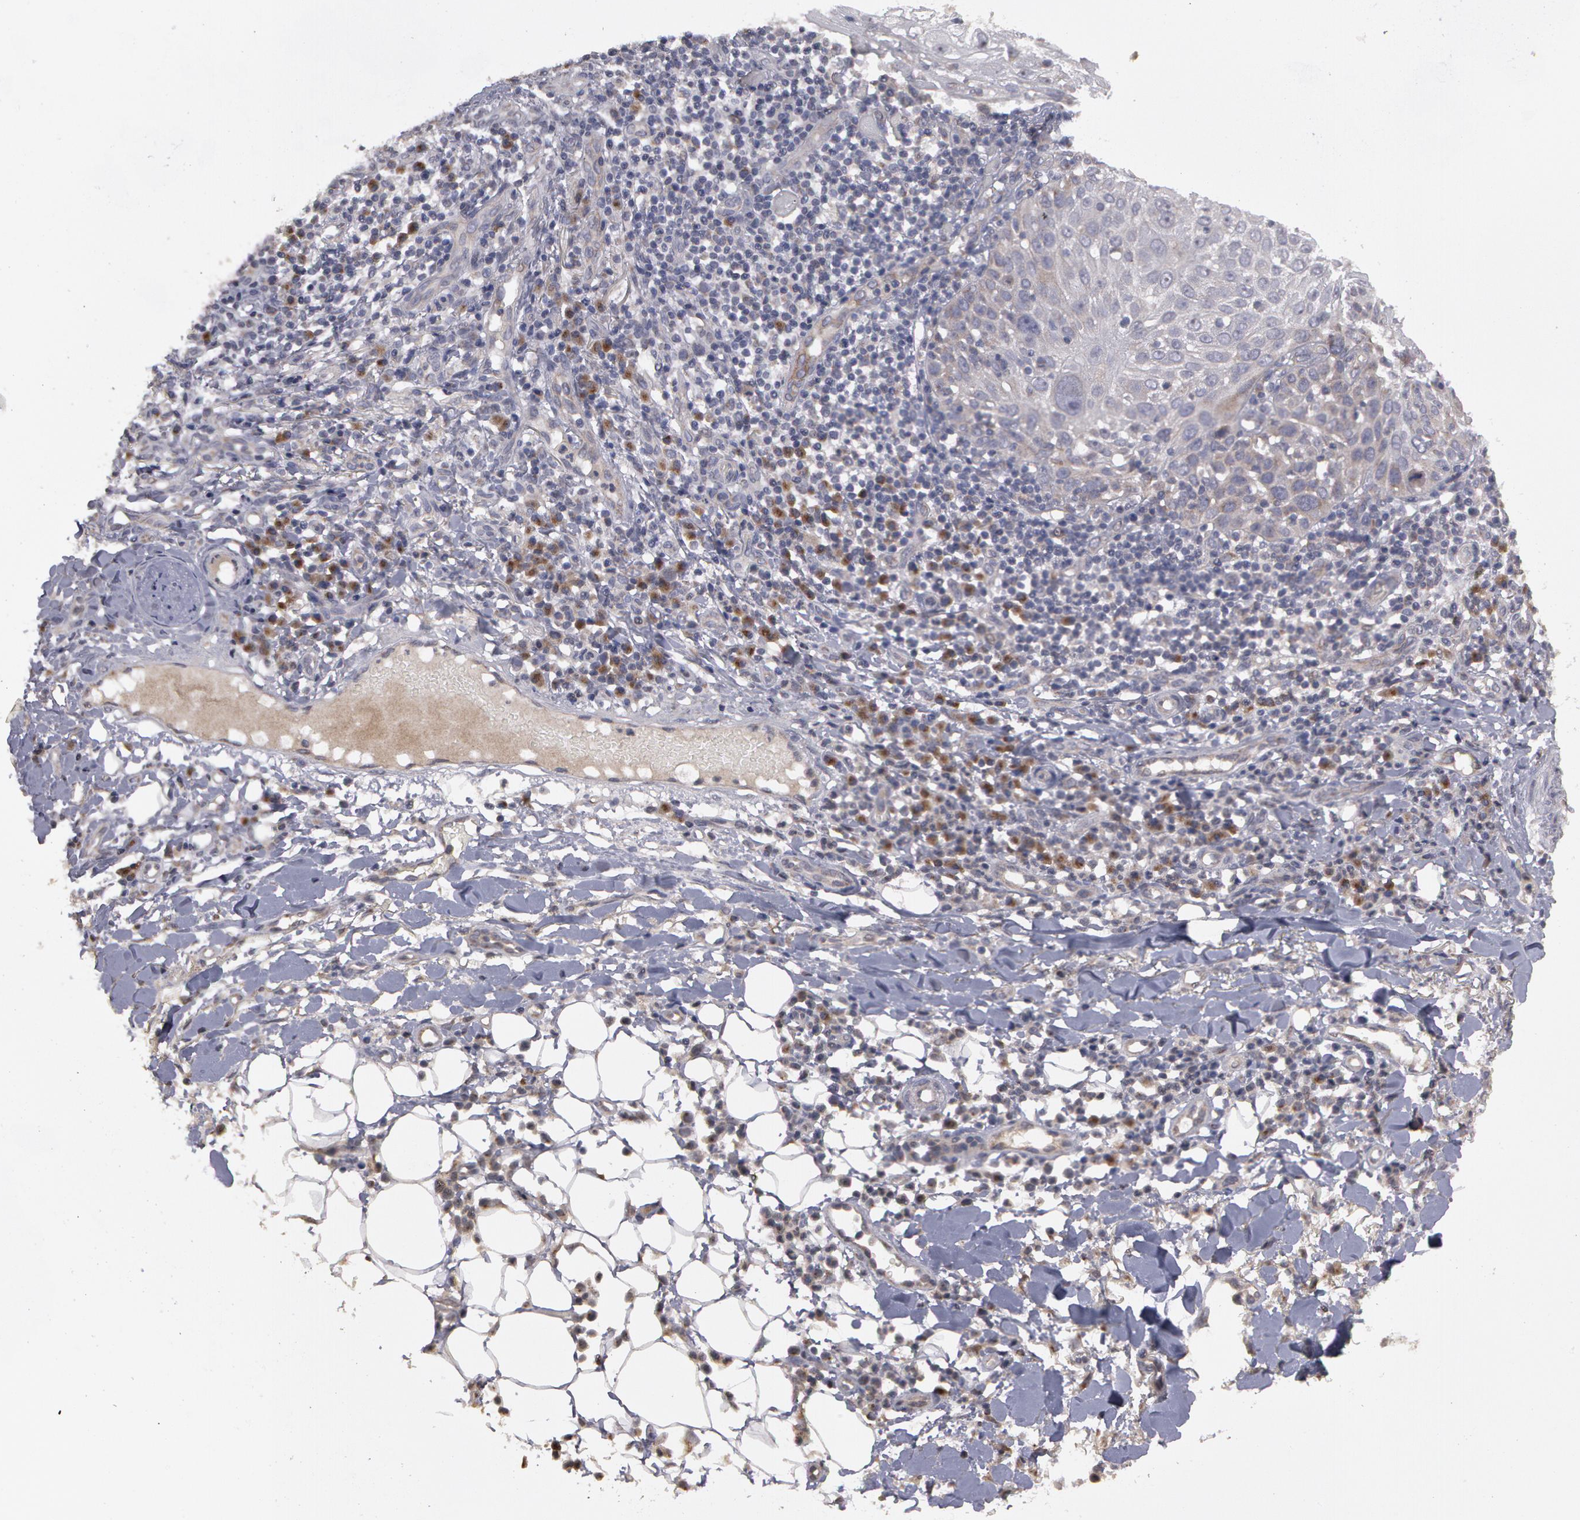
{"staining": {"intensity": "negative", "quantity": "none", "location": "none"}, "tissue": "skin cancer", "cell_type": "Tumor cells", "image_type": "cancer", "snomed": [{"axis": "morphology", "description": "Squamous cell carcinoma, NOS"}, {"axis": "topography", "description": "Skin"}], "caption": "Tumor cells show no significant protein expression in skin cancer.", "gene": "STX5", "patient": {"sex": "female", "age": 89}}